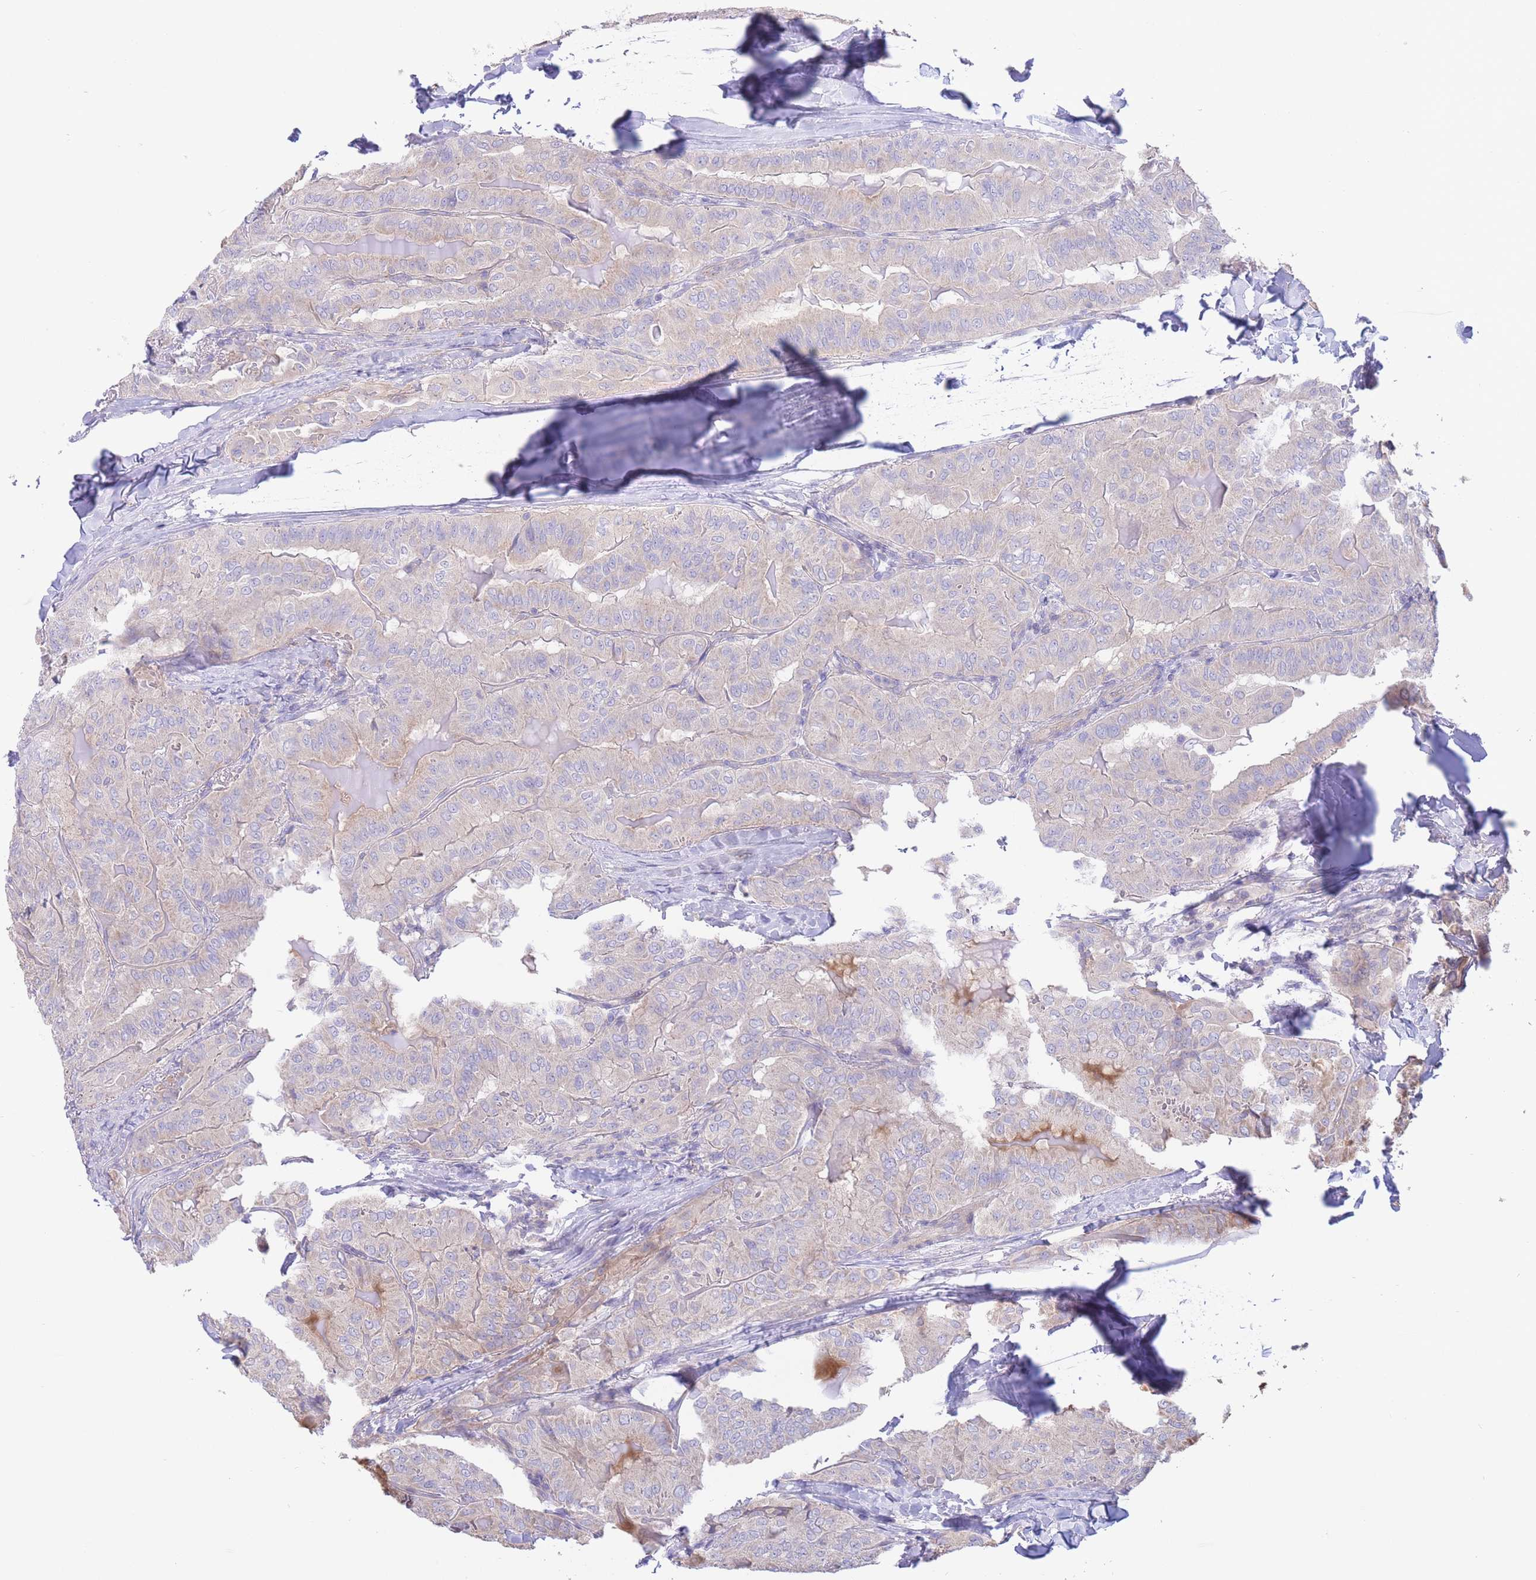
{"staining": {"intensity": "negative", "quantity": "none", "location": "none"}, "tissue": "thyroid cancer", "cell_type": "Tumor cells", "image_type": "cancer", "snomed": [{"axis": "morphology", "description": "Papillary adenocarcinoma, NOS"}, {"axis": "topography", "description": "Thyroid gland"}], "caption": "Thyroid cancer was stained to show a protein in brown. There is no significant staining in tumor cells. The staining is performed using DAB (3,3'-diaminobenzidine) brown chromogen with nuclei counter-stained in using hematoxylin.", "gene": "ALS2CL", "patient": {"sex": "female", "age": 68}}